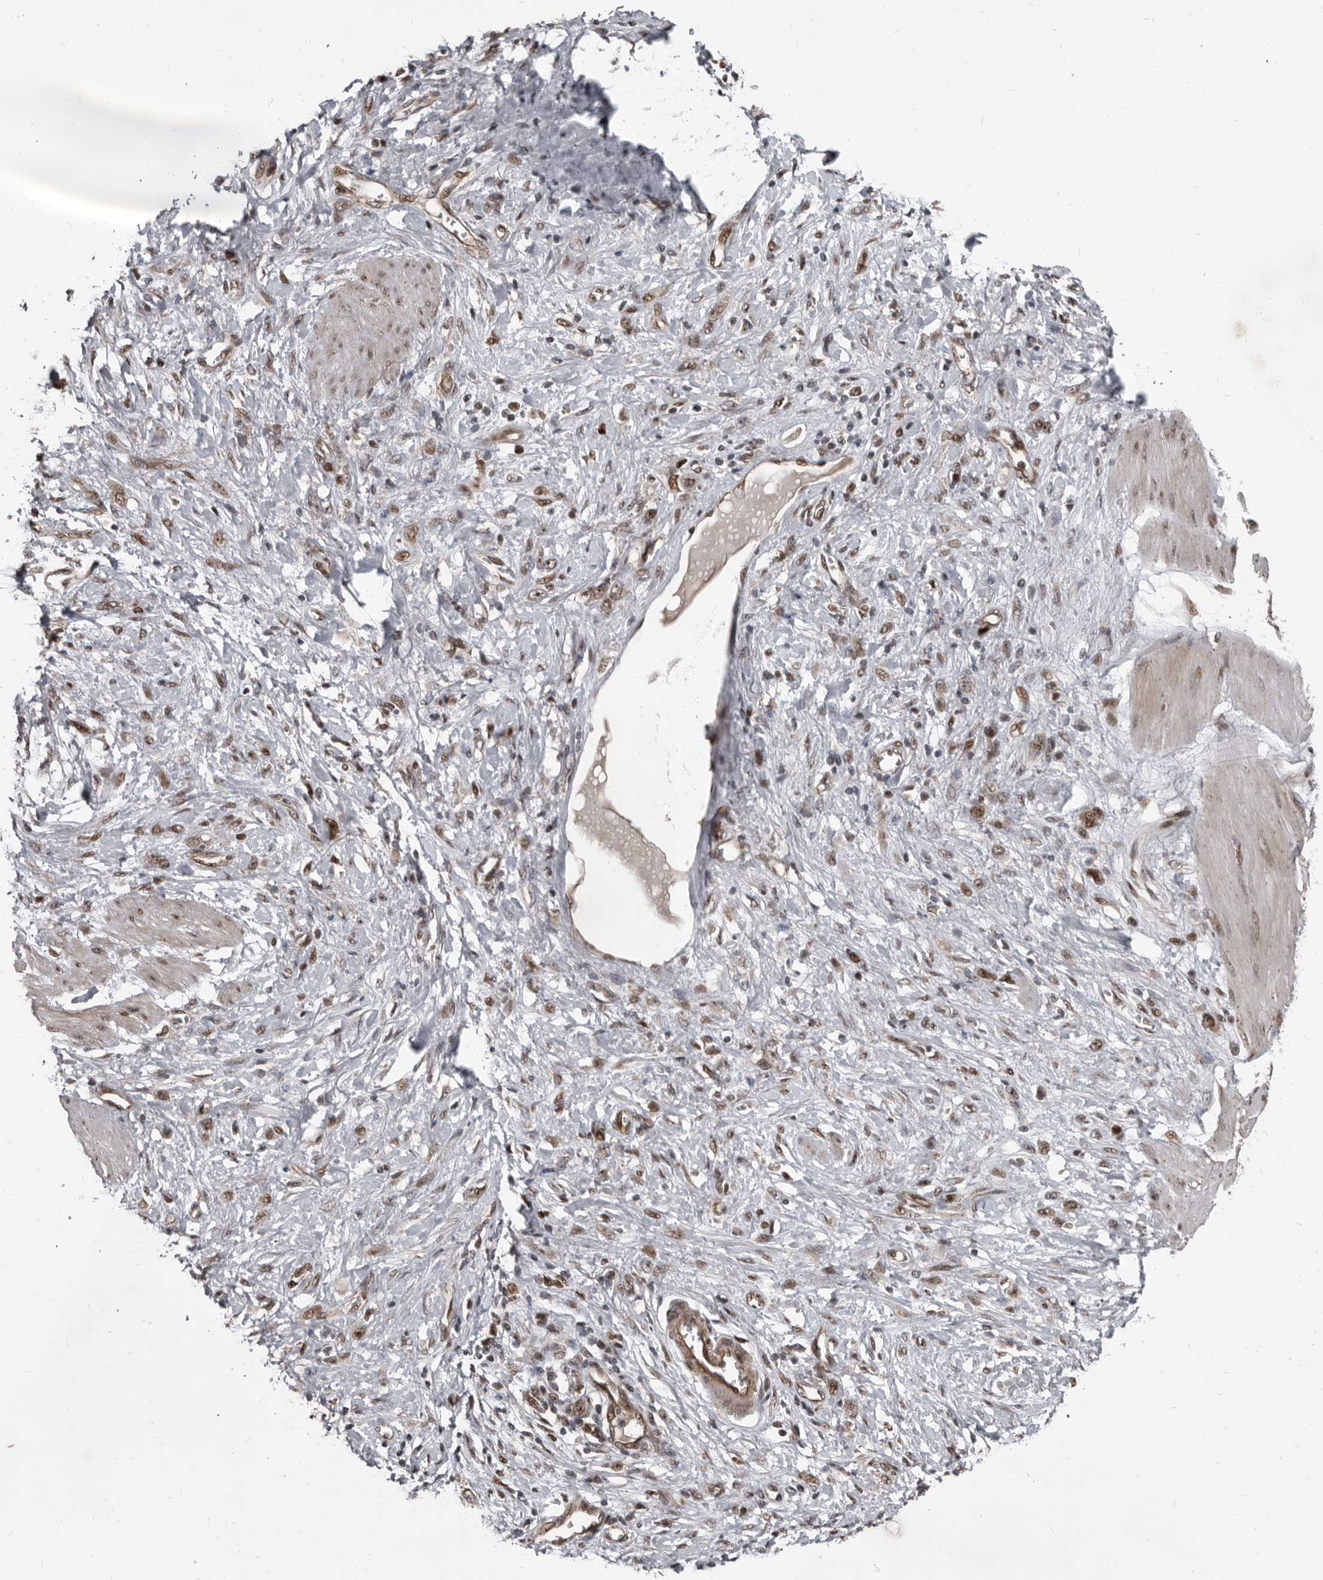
{"staining": {"intensity": "moderate", "quantity": ">75%", "location": "nuclear"}, "tissue": "stomach cancer", "cell_type": "Tumor cells", "image_type": "cancer", "snomed": [{"axis": "morphology", "description": "Adenocarcinoma, NOS"}, {"axis": "topography", "description": "Stomach"}], "caption": "The photomicrograph shows immunohistochemical staining of adenocarcinoma (stomach). There is moderate nuclear expression is seen in approximately >75% of tumor cells. (Stains: DAB (3,3'-diaminobenzidine) in brown, nuclei in blue, Microscopy: brightfield microscopy at high magnification).", "gene": "CHD1L", "patient": {"sex": "female", "age": 76}}